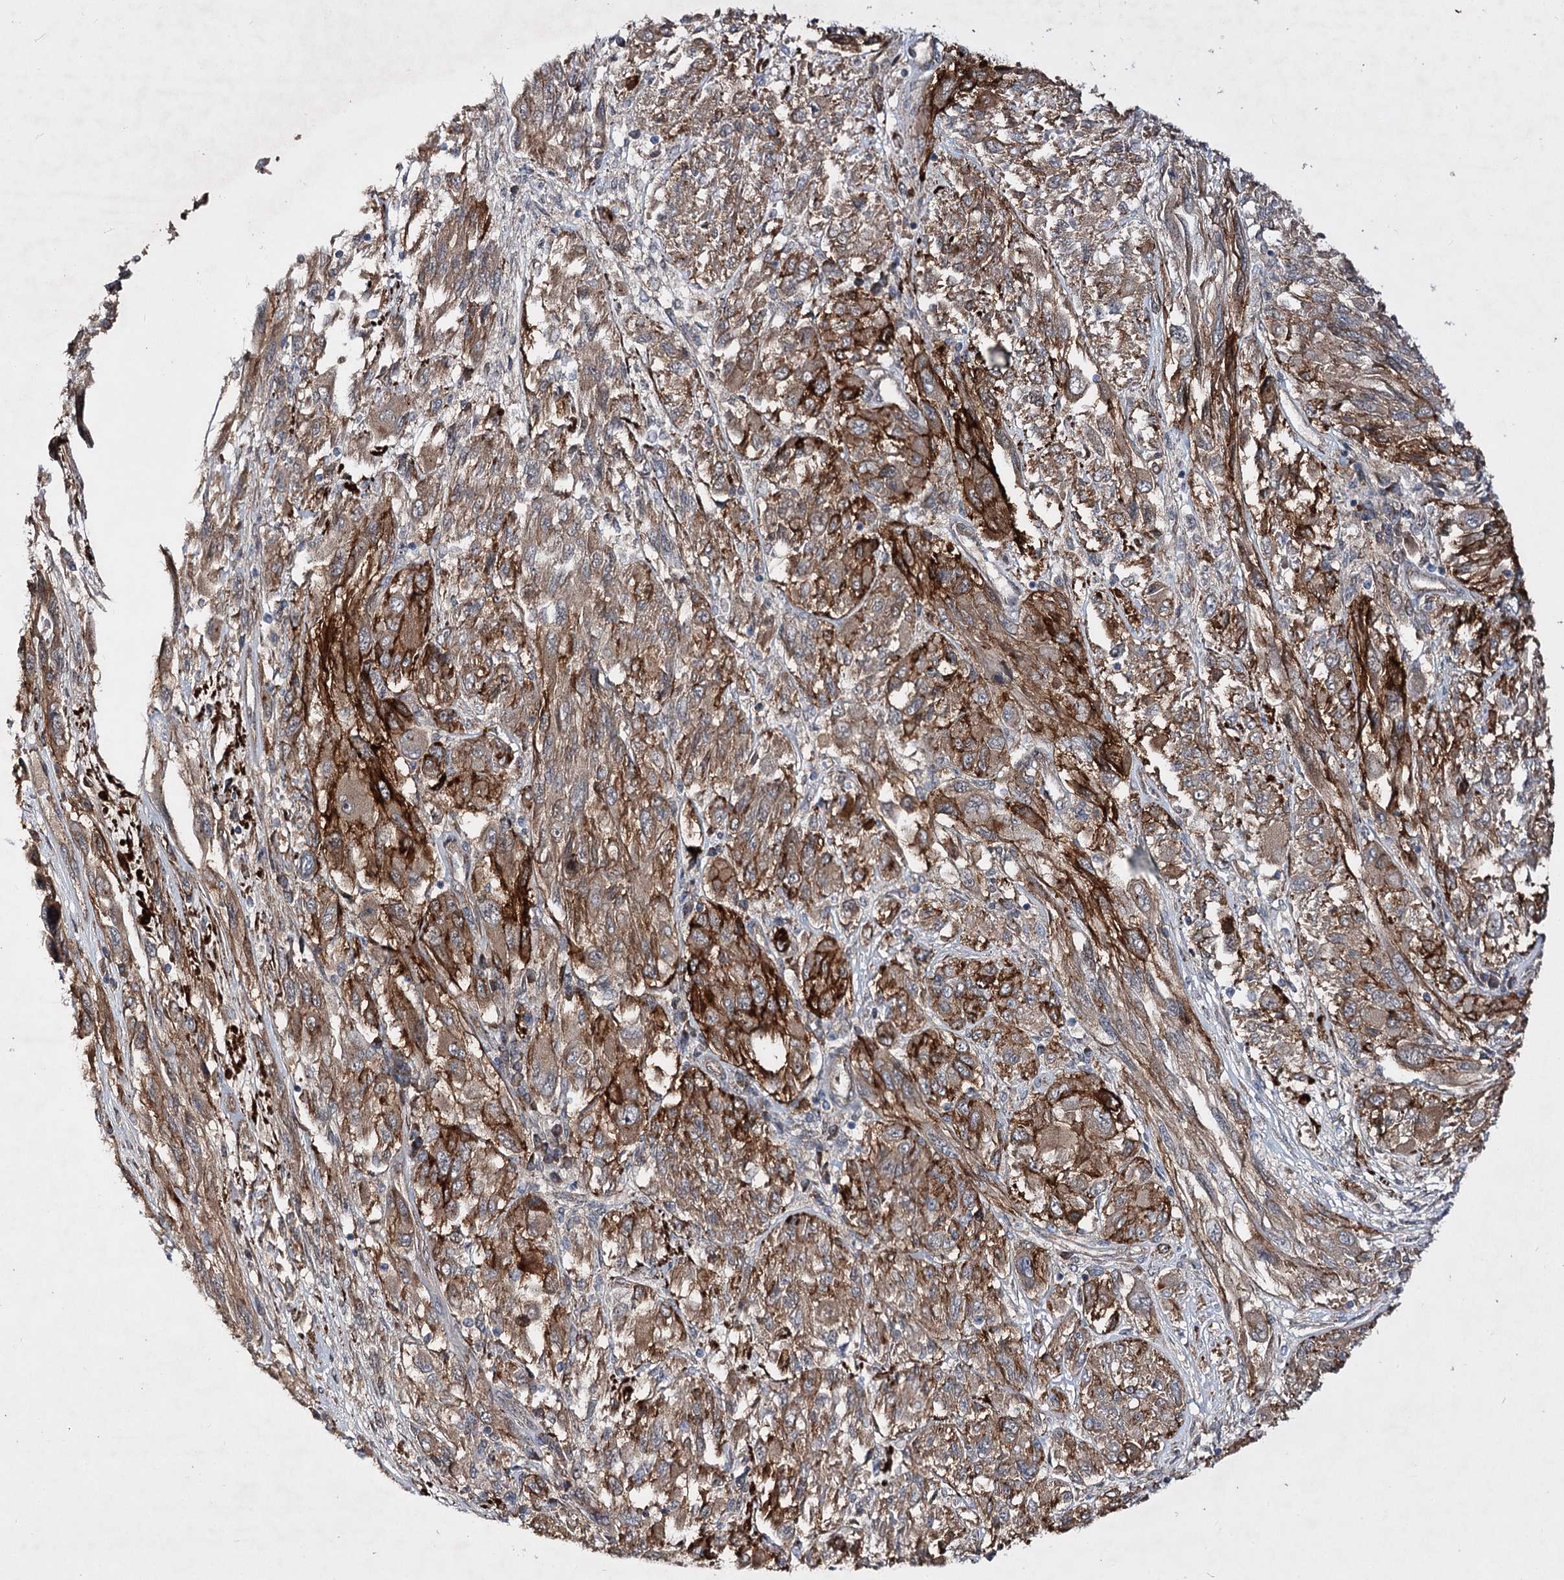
{"staining": {"intensity": "moderate", "quantity": "25%-75%", "location": "cytoplasmic/membranous"}, "tissue": "melanoma", "cell_type": "Tumor cells", "image_type": "cancer", "snomed": [{"axis": "morphology", "description": "Malignant melanoma, NOS"}, {"axis": "topography", "description": "Skin"}], "caption": "An immunohistochemistry photomicrograph of neoplastic tissue is shown. Protein staining in brown shows moderate cytoplasmic/membranous positivity in melanoma within tumor cells. Nuclei are stained in blue.", "gene": "MINDY3", "patient": {"sex": "female", "age": 91}}